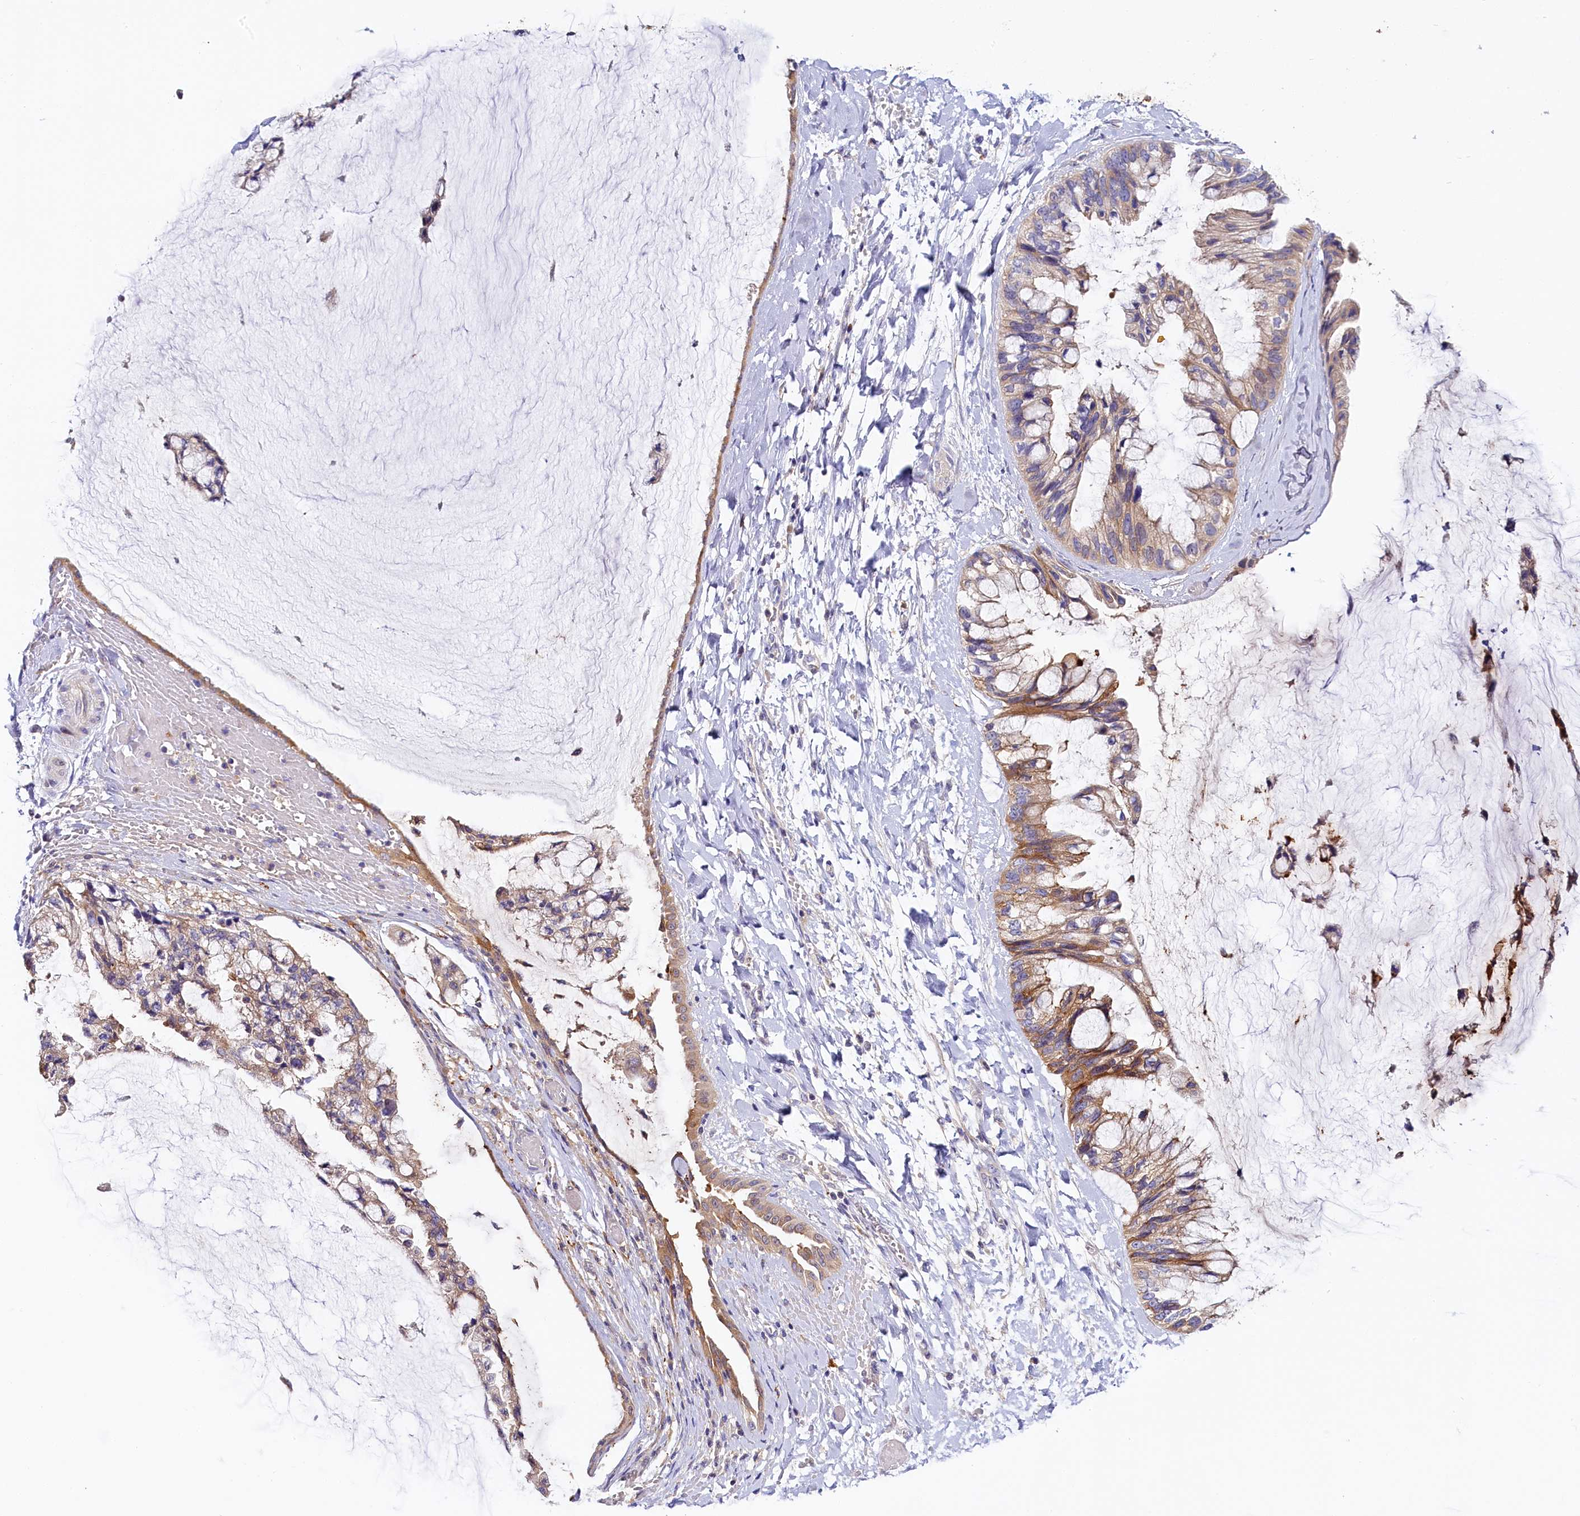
{"staining": {"intensity": "moderate", "quantity": "<25%", "location": "cytoplasmic/membranous"}, "tissue": "ovarian cancer", "cell_type": "Tumor cells", "image_type": "cancer", "snomed": [{"axis": "morphology", "description": "Cystadenocarcinoma, mucinous, NOS"}, {"axis": "topography", "description": "Ovary"}], "caption": "Ovarian cancer (mucinous cystadenocarcinoma) tissue reveals moderate cytoplasmic/membranous positivity in approximately <25% of tumor cells", "gene": "KATNB1", "patient": {"sex": "female", "age": 39}}